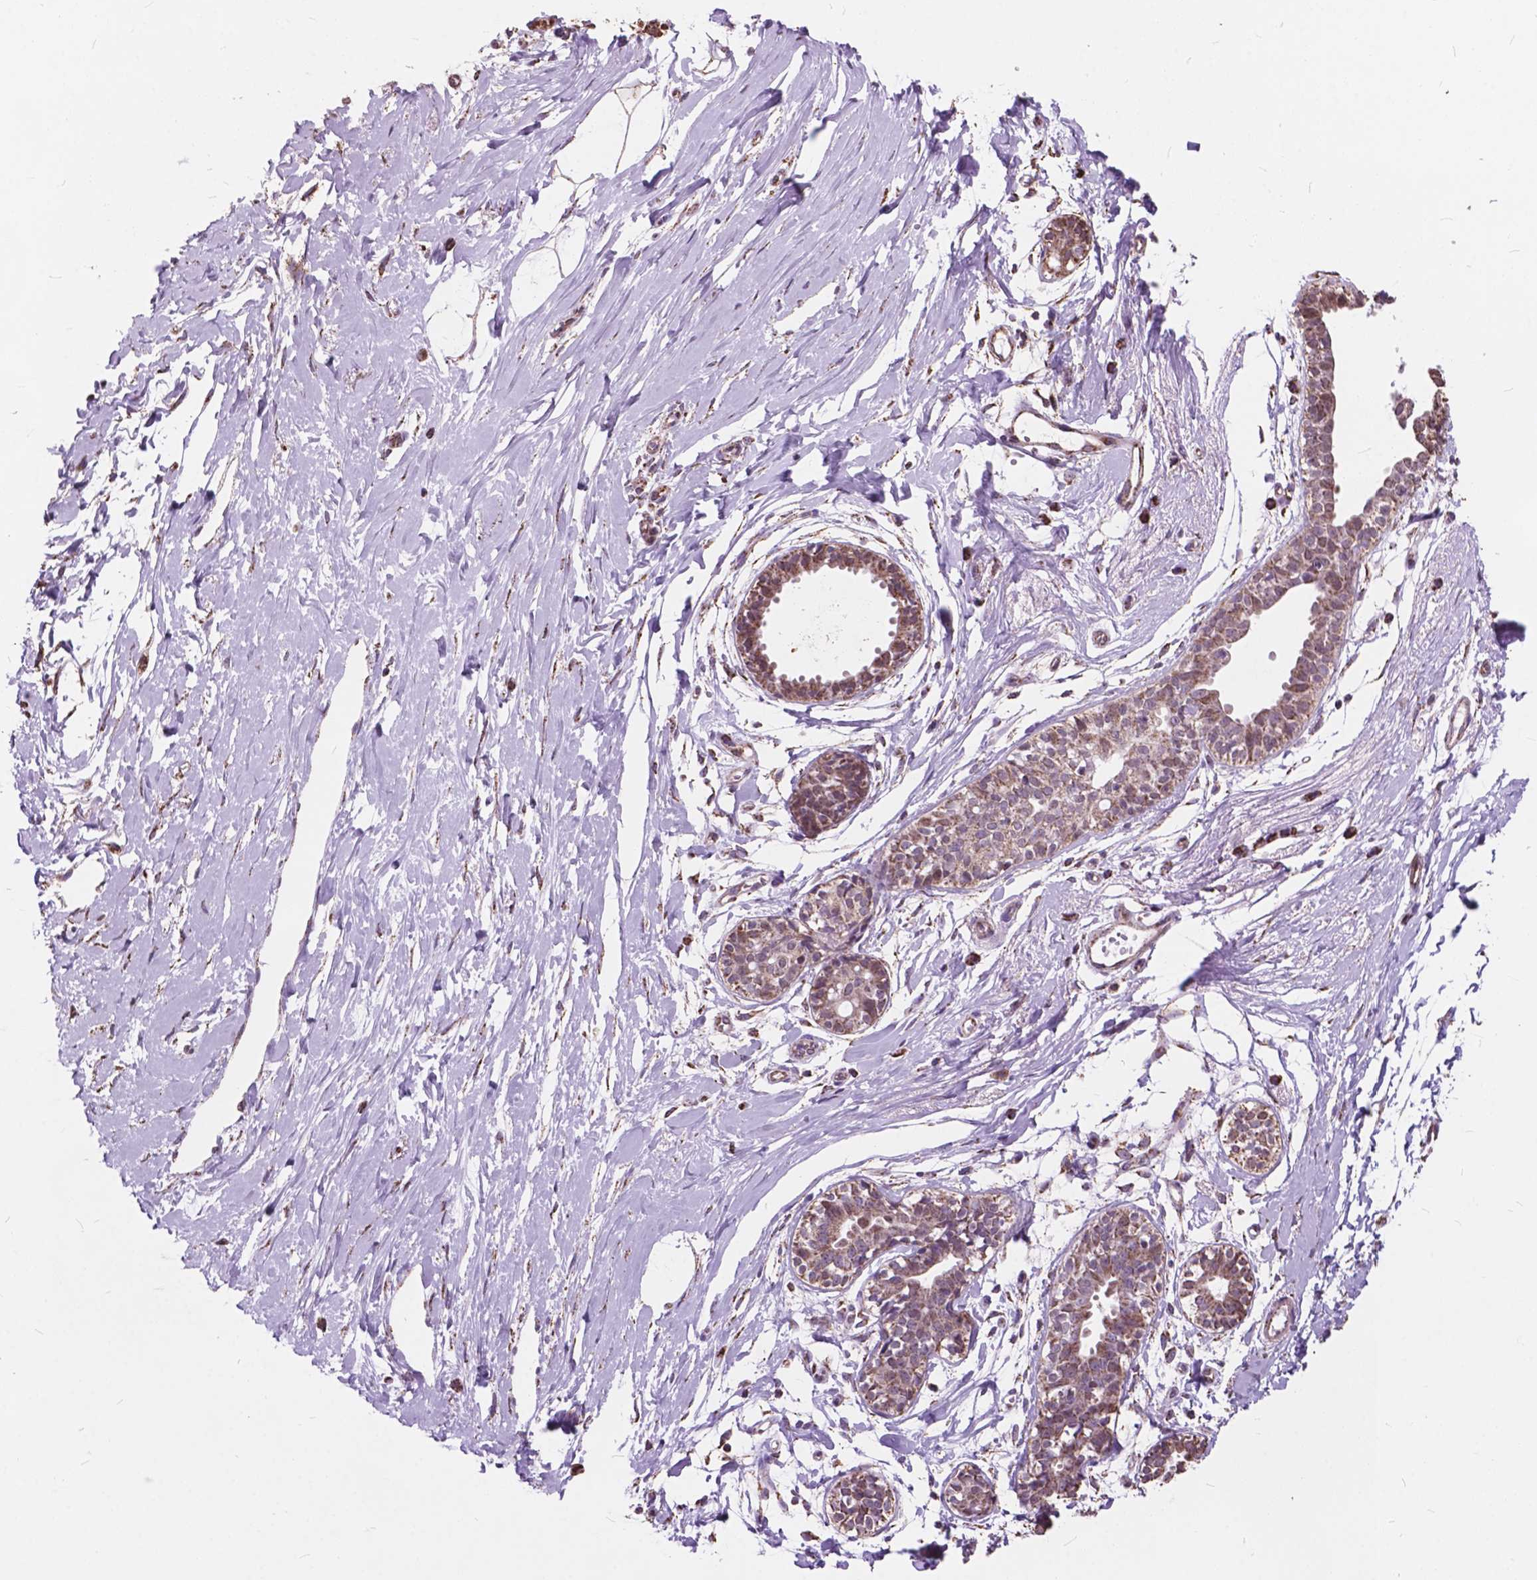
{"staining": {"intensity": "negative", "quantity": "none", "location": "none"}, "tissue": "breast", "cell_type": "Adipocytes", "image_type": "normal", "snomed": [{"axis": "morphology", "description": "Normal tissue, NOS"}, {"axis": "topography", "description": "Breast"}], "caption": "Human breast stained for a protein using immunohistochemistry (IHC) demonstrates no expression in adipocytes.", "gene": "SCOC", "patient": {"sex": "female", "age": 49}}